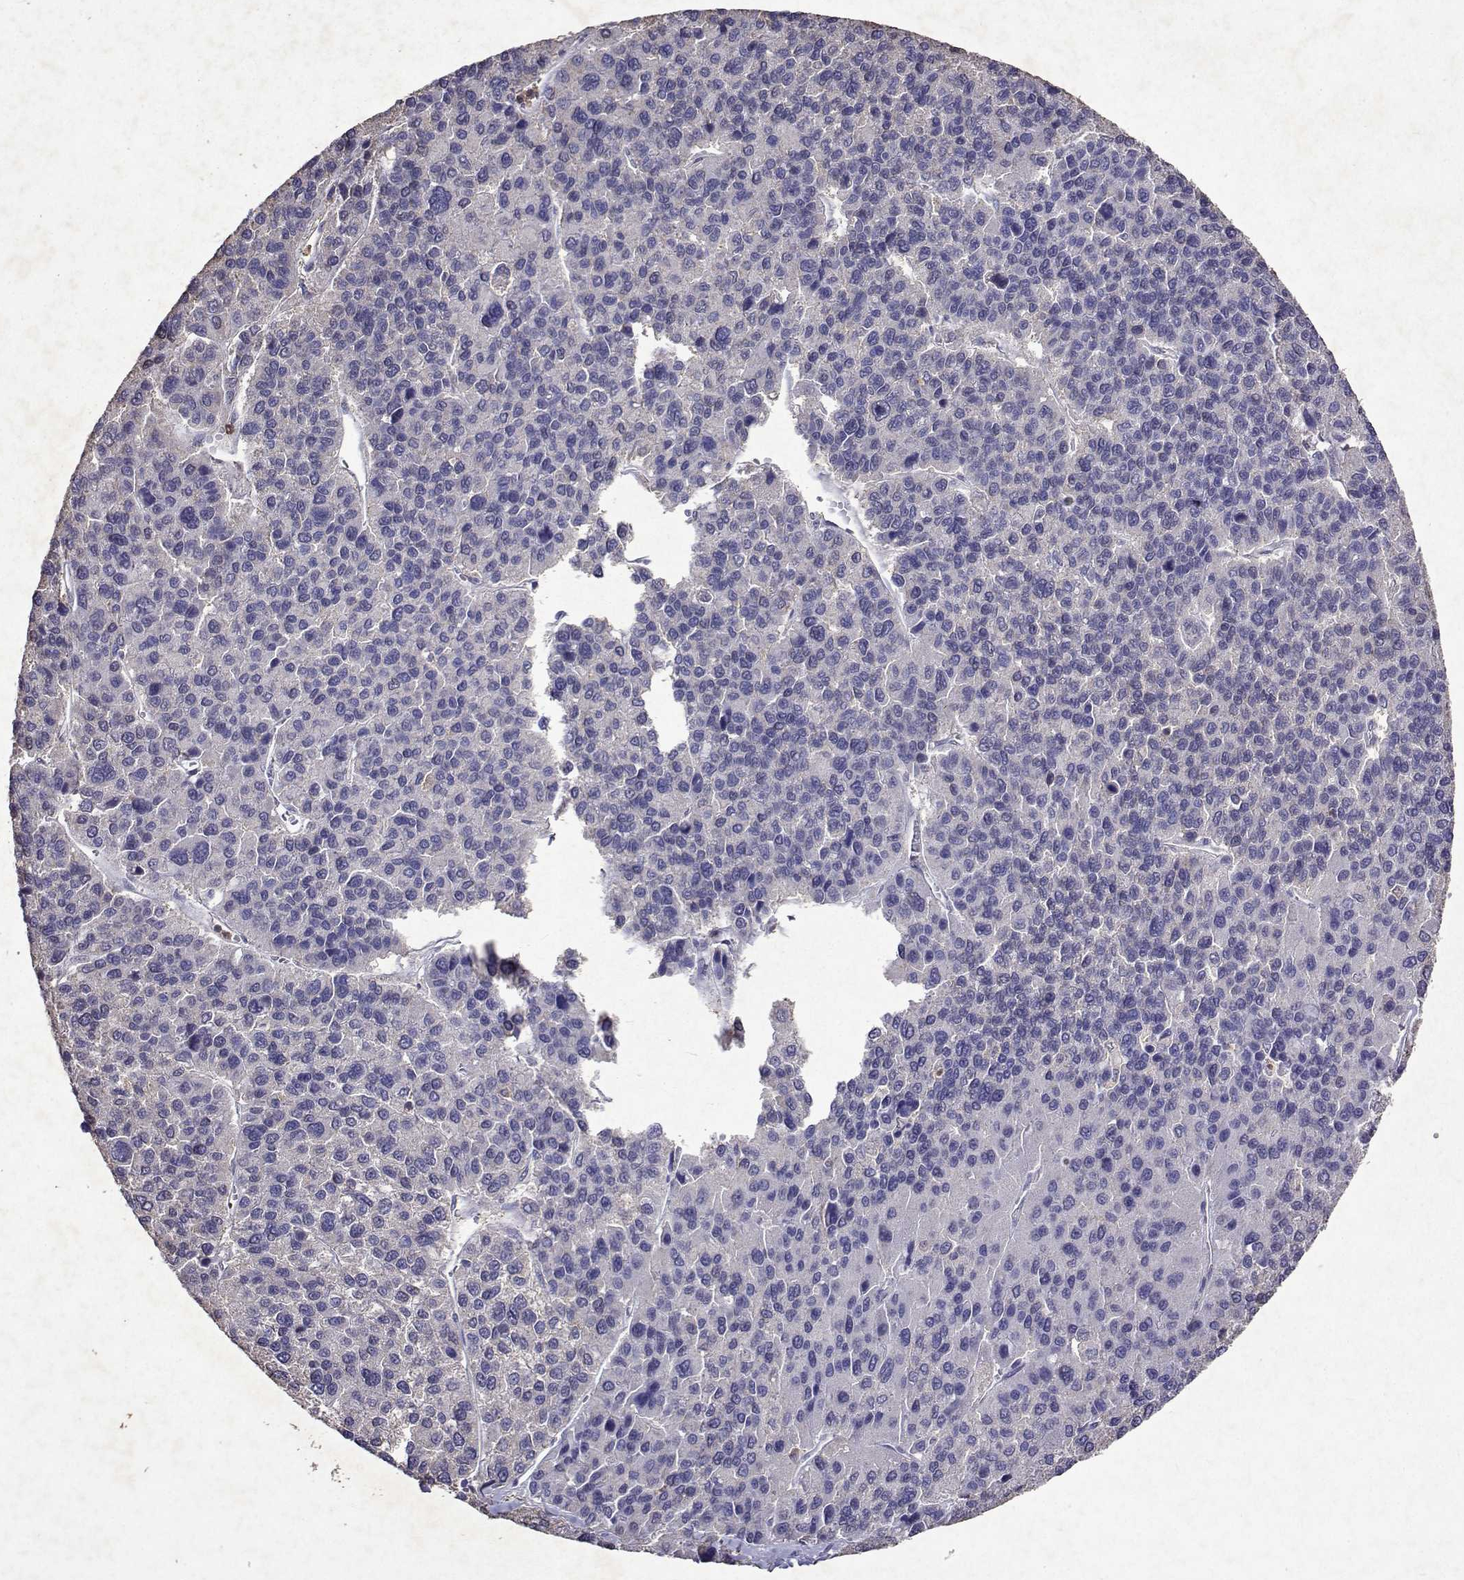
{"staining": {"intensity": "negative", "quantity": "none", "location": "none"}, "tissue": "liver cancer", "cell_type": "Tumor cells", "image_type": "cancer", "snomed": [{"axis": "morphology", "description": "Carcinoma, Hepatocellular, NOS"}, {"axis": "topography", "description": "Liver"}], "caption": "A high-resolution image shows immunohistochemistry staining of liver cancer, which reveals no significant staining in tumor cells.", "gene": "APAF1", "patient": {"sex": "female", "age": 41}}